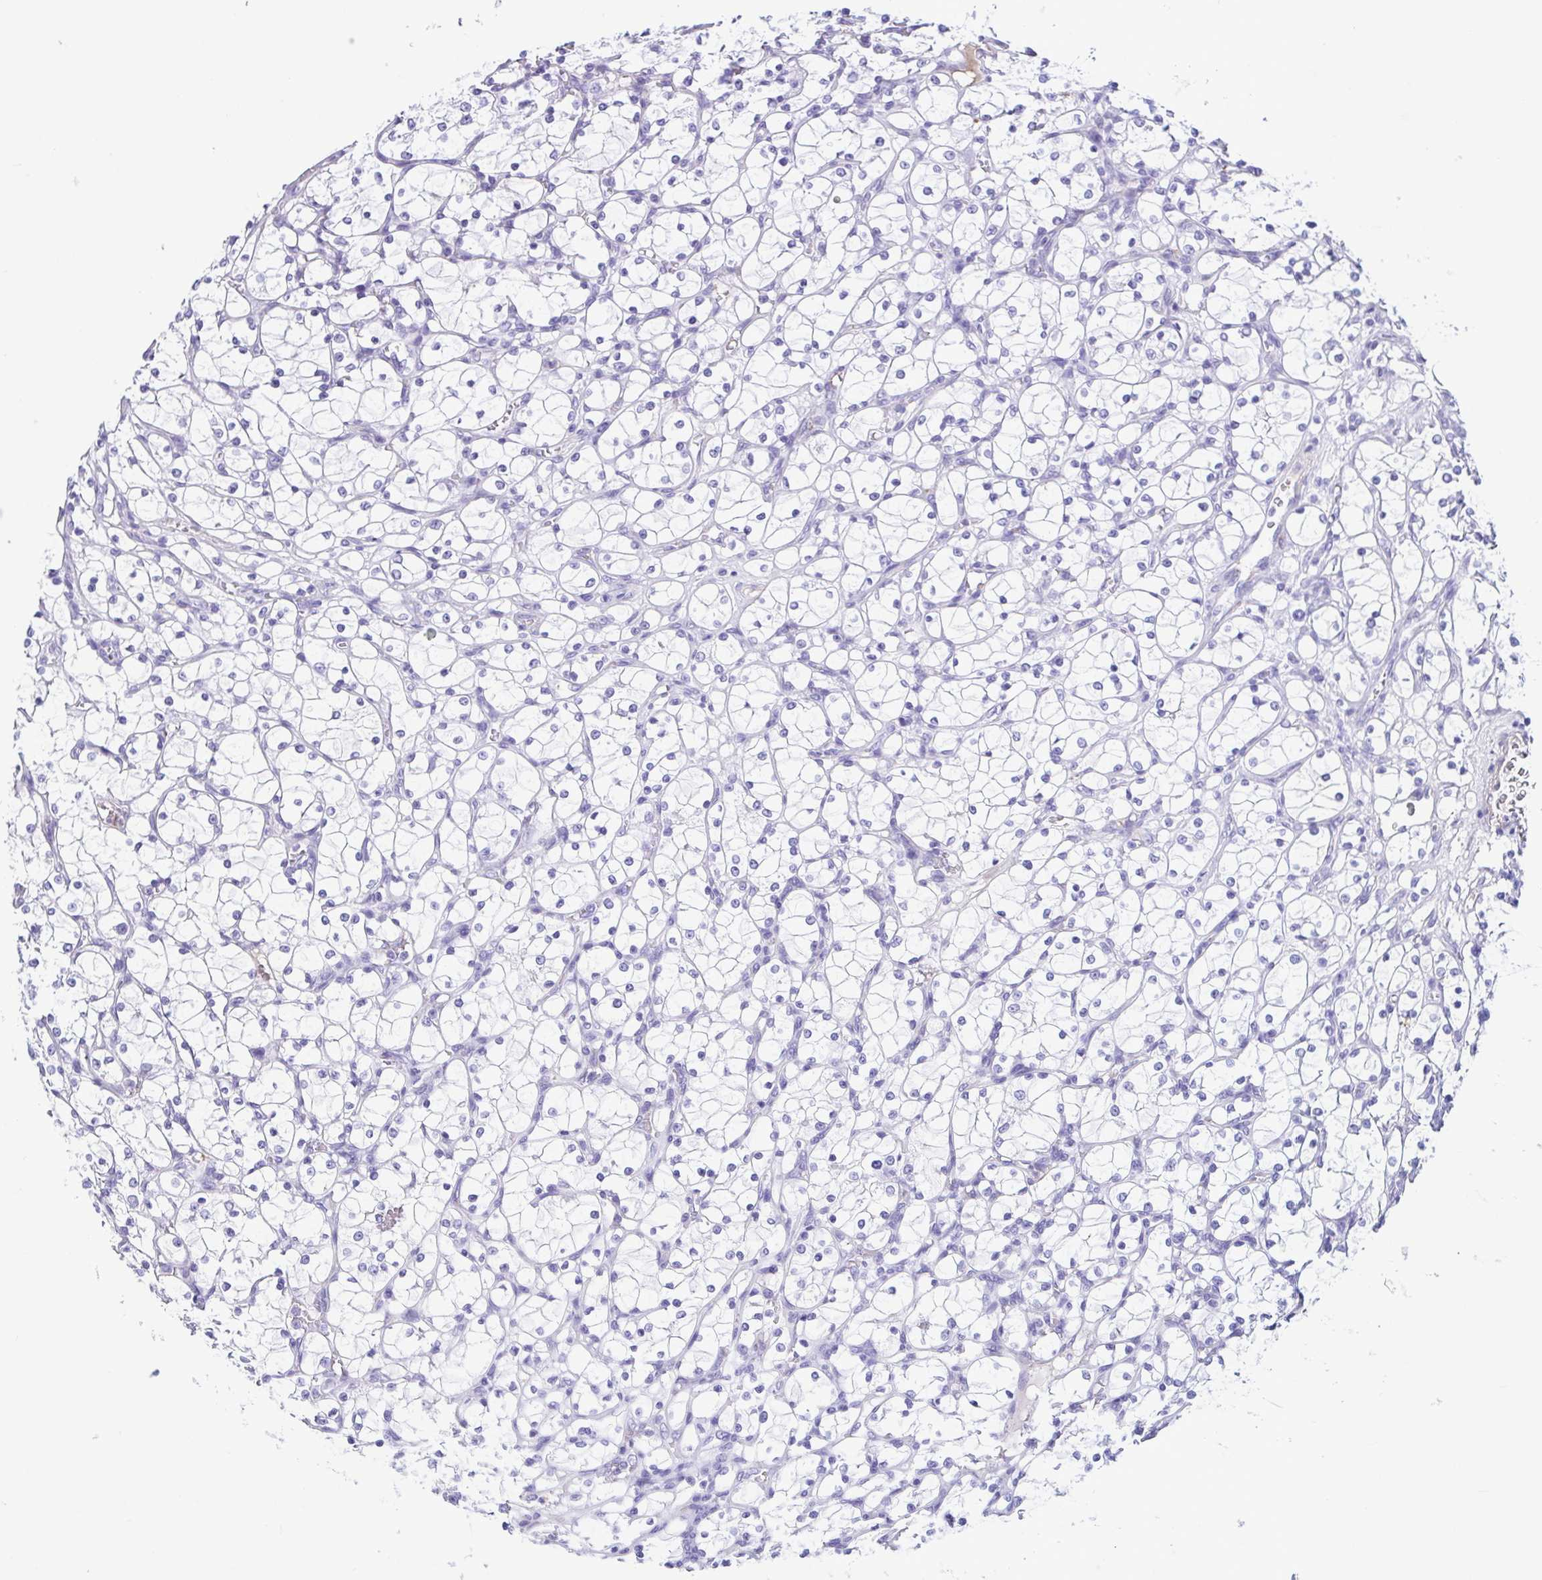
{"staining": {"intensity": "negative", "quantity": "none", "location": "none"}, "tissue": "renal cancer", "cell_type": "Tumor cells", "image_type": "cancer", "snomed": [{"axis": "morphology", "description": "Adenocarcinoma, NOS"}, {"axis": "topography", "description": "Kidney"}], "caption": "Renal adenocarcinoma stained for a protein using immunohistochemistry demonstrates no staining tumor cells.", "gene": "CYP11B1", "patient": {"sex": "female", "age": 69}}